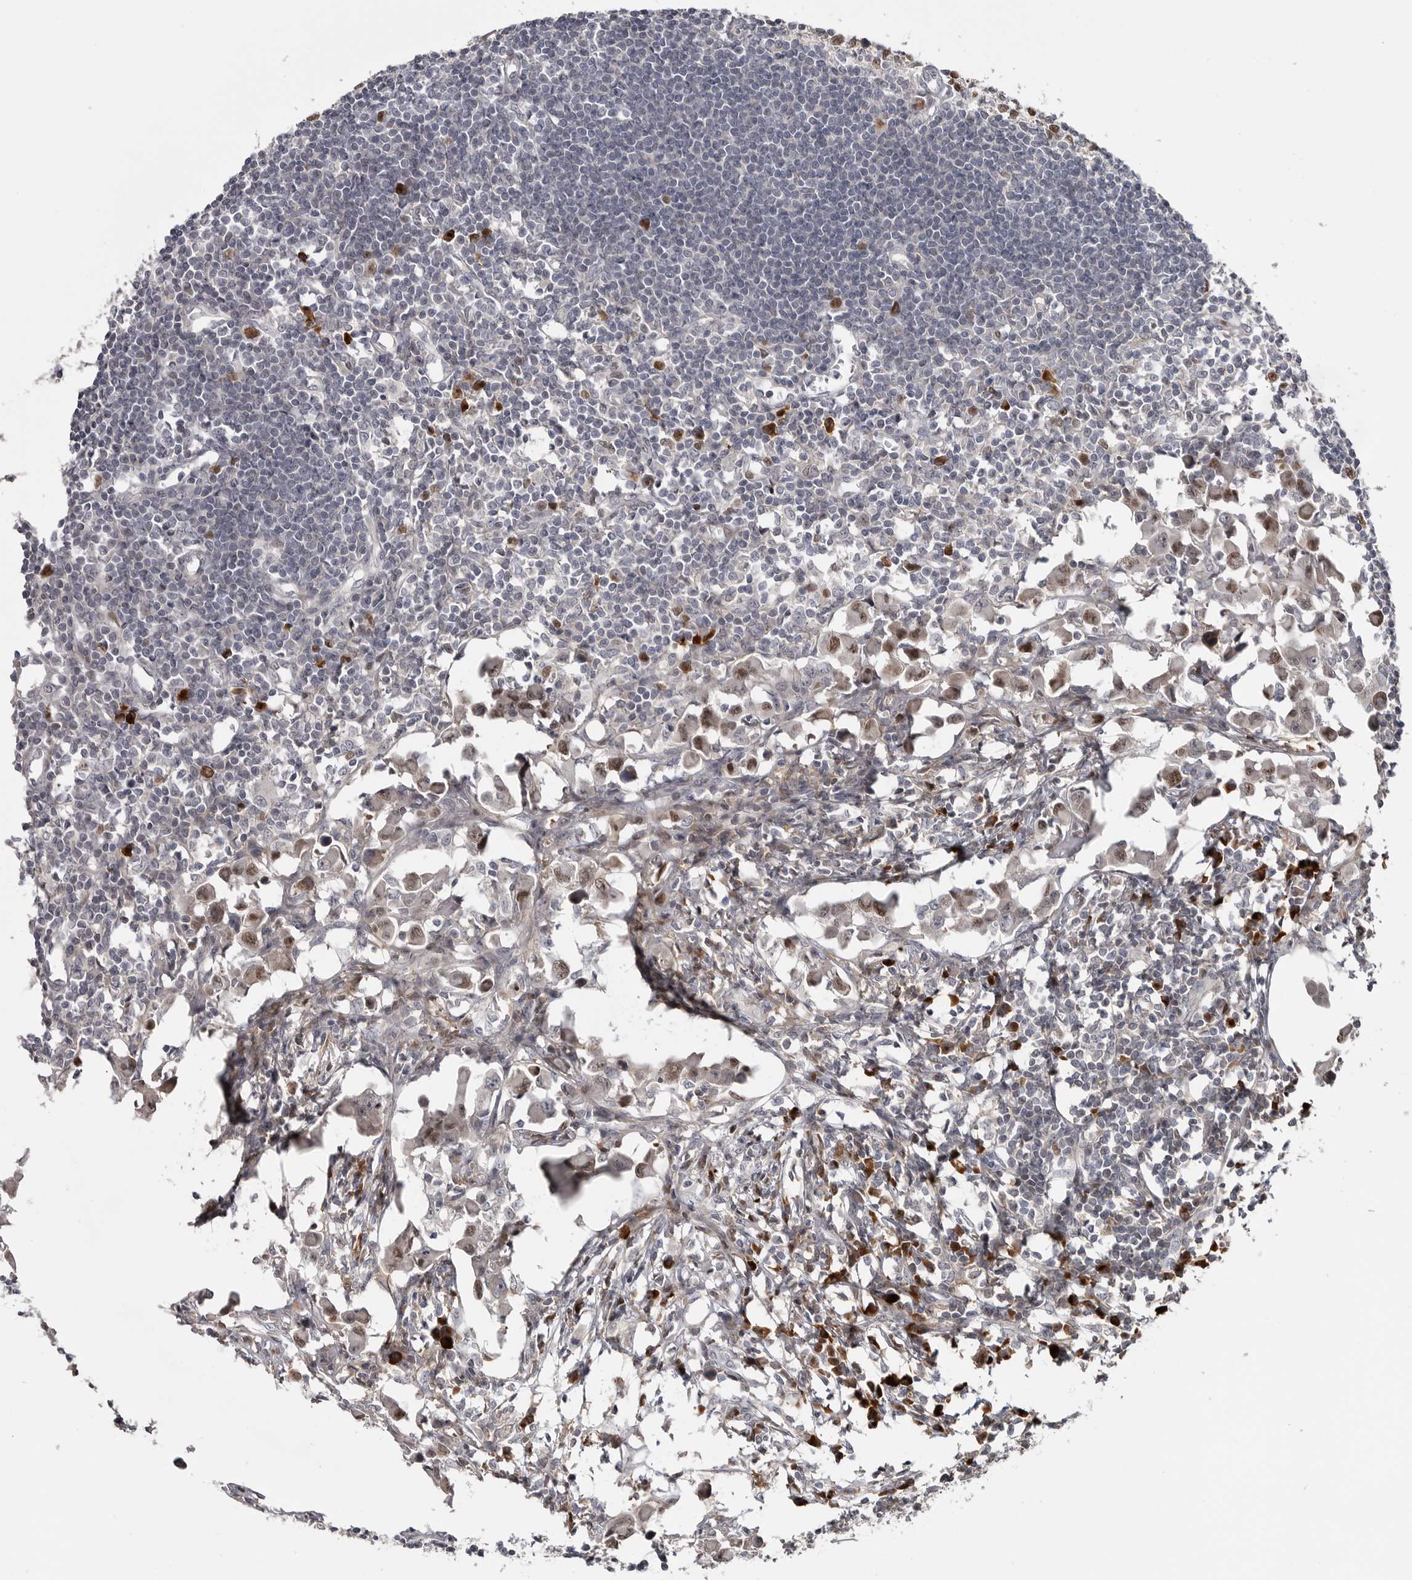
{"staining": {"intensity": "strong", "quantity": "25%-75%", "location": "cytoplasmic/membranous"}, "tissue": "lymph node", "cell_type": "Germinal center cells", "image_type": "normal", "snomed": [{"axis": "morphology", "description": "Normal tissue, NOS"}, {"axis": "morphology", "description": "Malignant melanoma, Metastatic site"}, {"axis": "topography", "description": "Lymph node"}], "caption": "Strong cytoplasmic/membranous protein positivity is present in approximately 25%-75% of germinal center cells in lymph node. (IHC, brightfield microscopy, high magnification).", "gene": "ZNF277", "patient": {"sex": "male", "age": 41}}